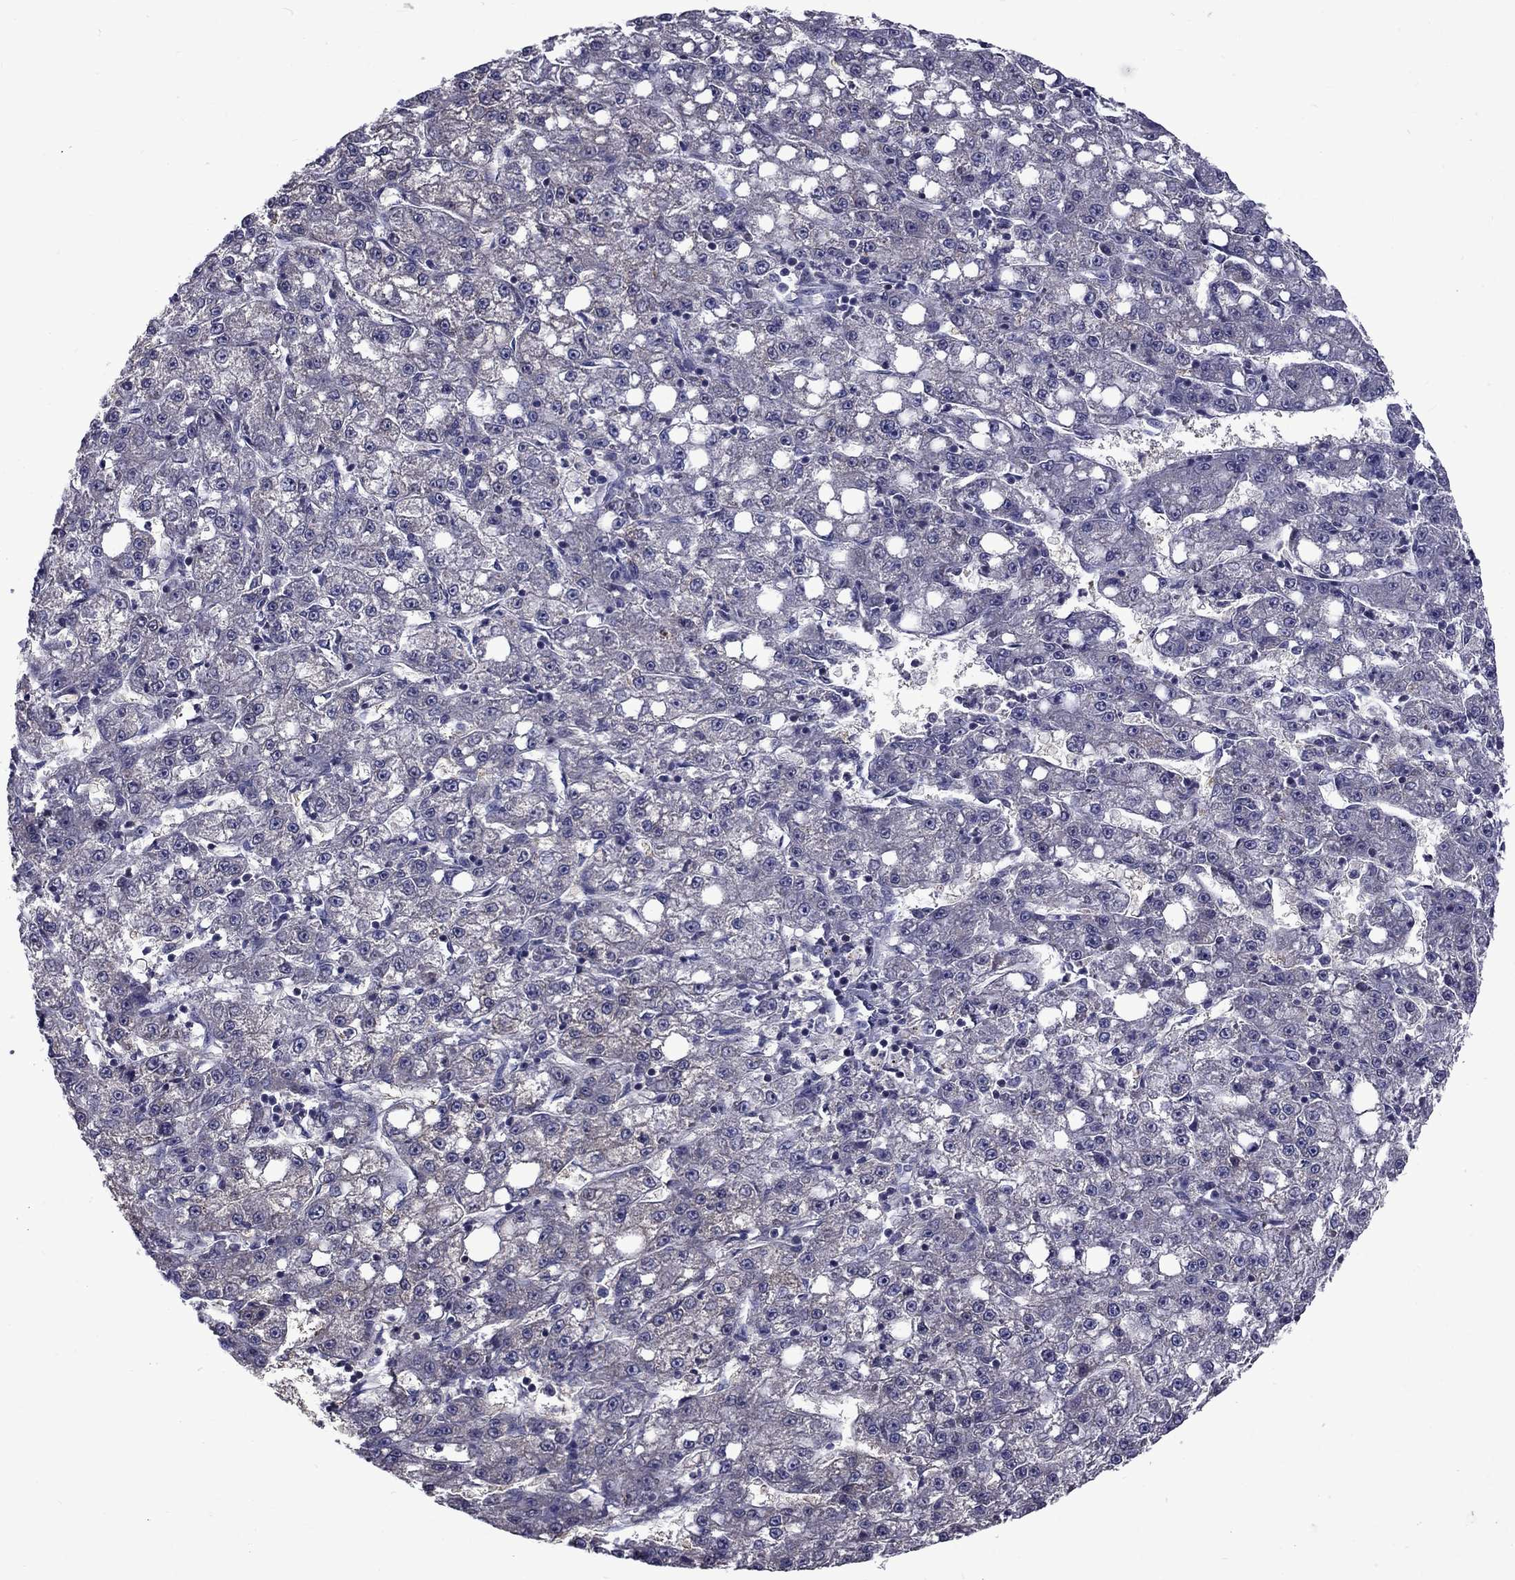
{"staining": {"intensity": "negative", "quantity": "none", "location": "none"}, "tissue": "liver cancer", "cell_type": "Tumor cells", "image_type": "cancer", "snomed": [{"axis": "morphology", "description": "Carcinoma, Hepatocellular, NOS"}, {"axis": "topography", "description": "Liver"}], "caption": "Human liver cancer stained for a protein using immunohistochemistry demonstrates no positivity in tumor cells.", "gene": "SNTA1", "patient": {"sex": "female", "age": 65}}